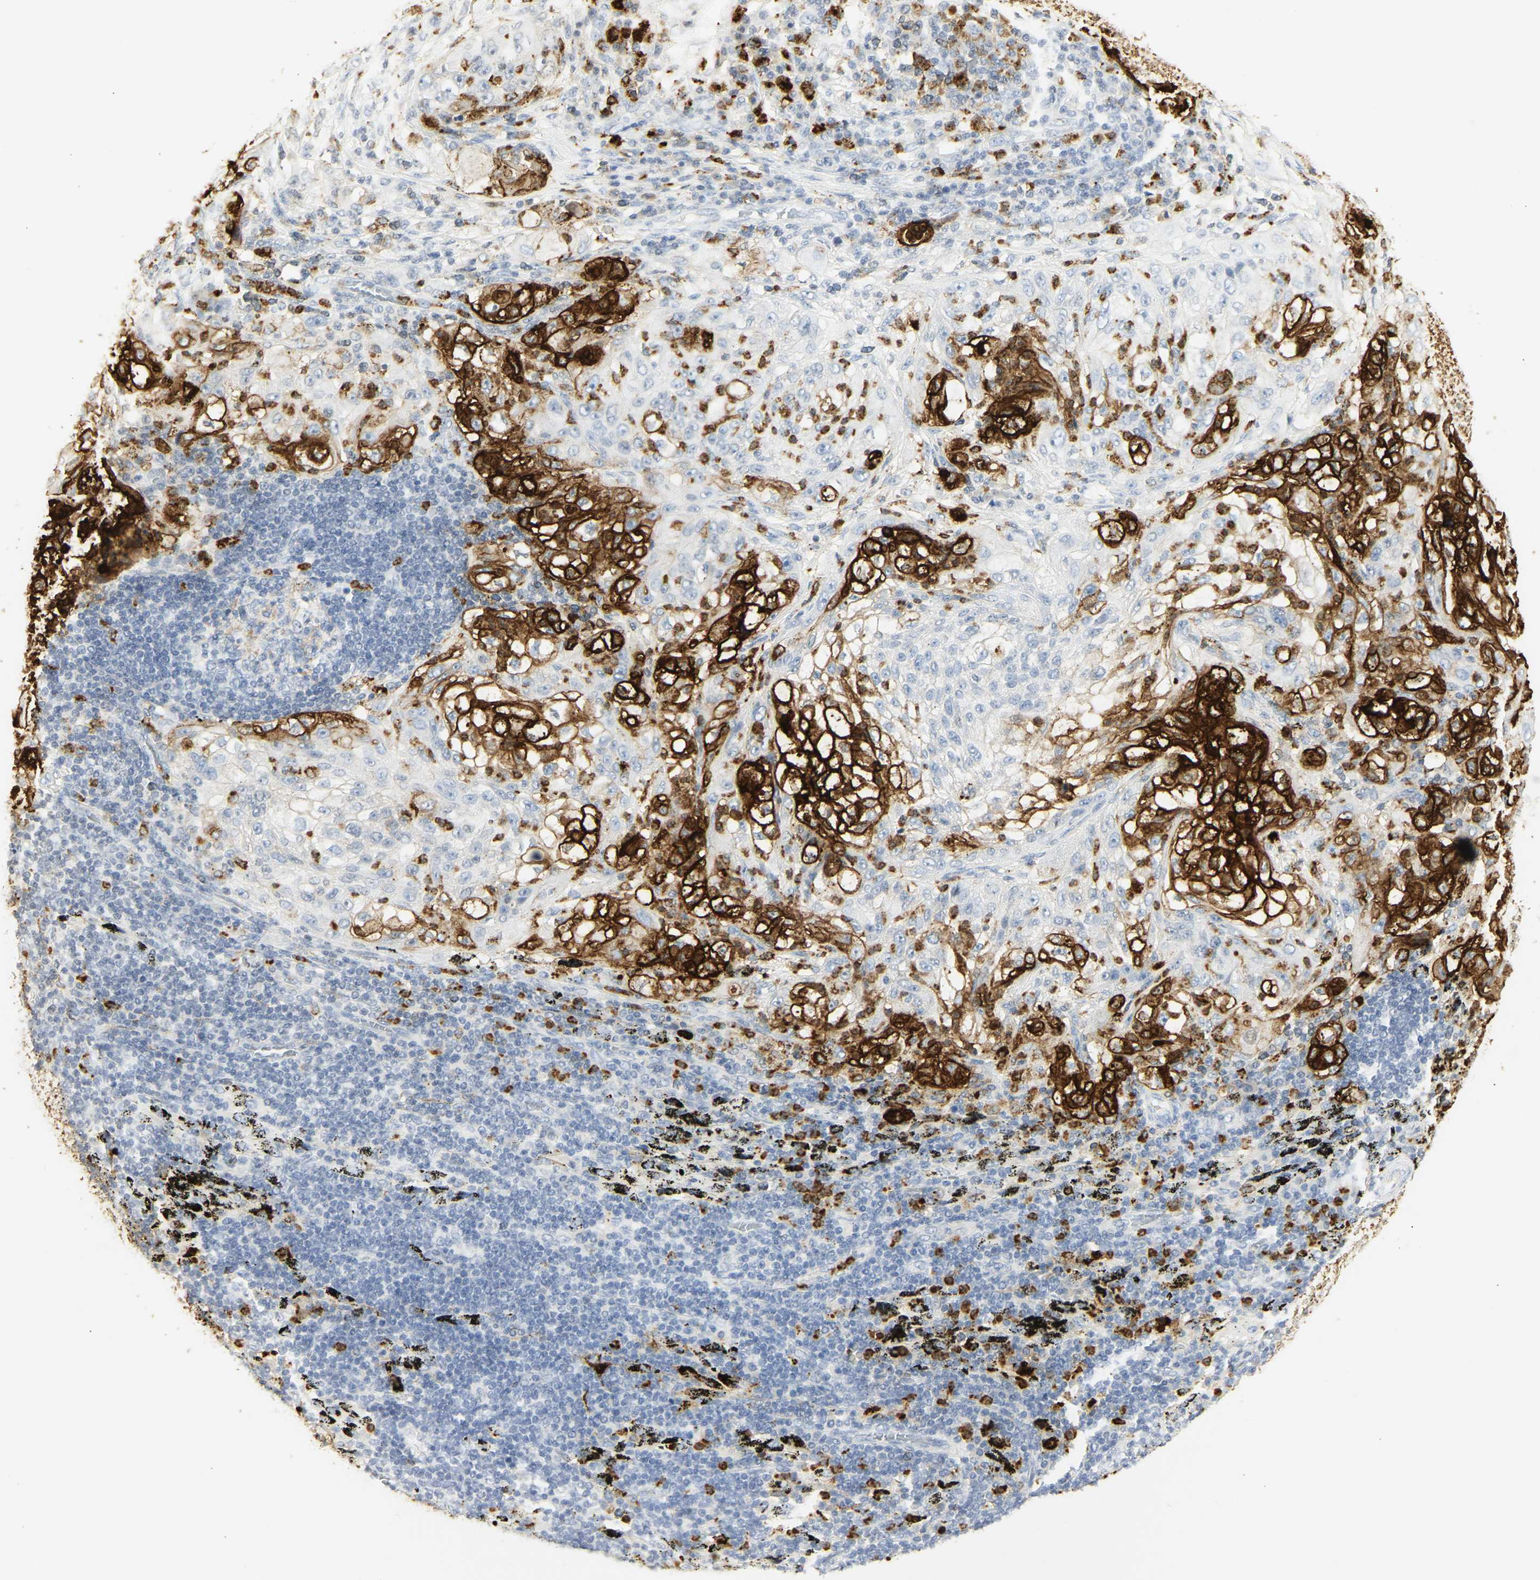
{"staining": {"intensity": "strong", "quantity": "25%-75%", "location": "cytoplasmic/membranous"}, "tissue": "lung cancer", "cell_type": "Tumor cells", "image_type": "cancer", "snomed": [{"axis": "morphology", "description": "Inflammation, NOS"}, {"axis": "morphology", "description": "Squamous cell carcinoma, NOS"}, {"axis": "topography", "description": "Lymph node"}, {"axis": "topography", "description": "Soft tissue"}, {"axis": "topography", "description": "Lung"}], "caption": "Strong cytoplasmic/membranous staining for a protein is present in about 25%-75% of tumor cells of lung squamous cell carcinoma using immunohistochemistry (IHC).", "gene": "CEACAM5", "patient": {"sex": "male", "age": 66}}